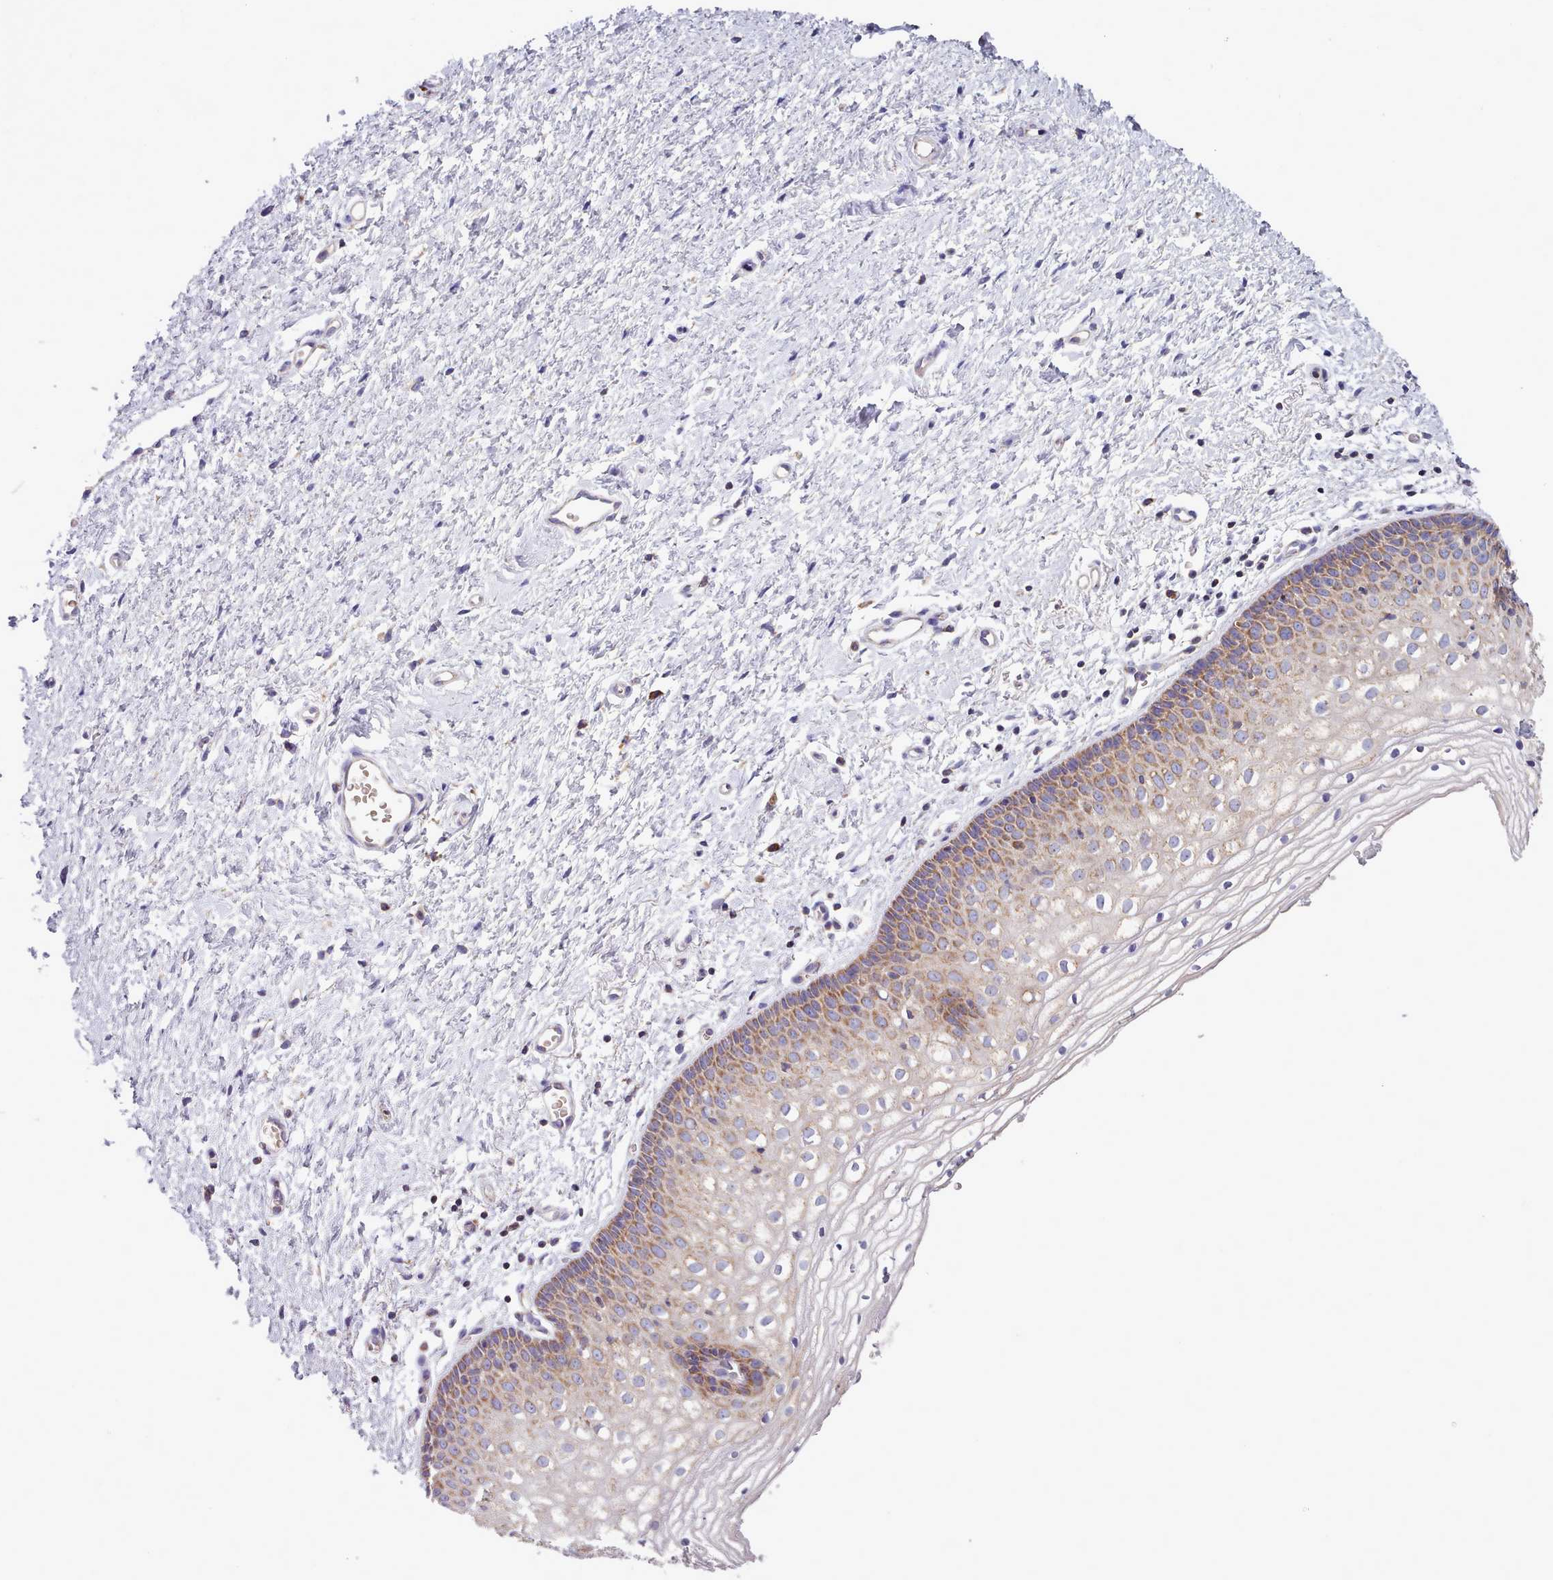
{"staining": {"intensity": "strong", "quantity": "25%-75%", "location": "cytoplasmic/membranous"}, "tissue": "vagina", "cell_type": "Squamous epithelial cells", "image_type": "normal", "snomed": [{"axis": "morphology", "description": "Normal tissue, NOS"}, {"axis": "topography", "description": "Vagina"}], "caption": "A high-resolution image shows immunohistochemistry (IHC) staining of normal vagina, which shows strong cytoplasmic/membranous staining in approximately 25%-75% of squamous epithelial cells. (DAB (3,3'-diaminobenzidine) IHC with brightfield microscopy, high magnification).", "gene": "SRP54", "patient": {"sex": "female", "age": 60}}